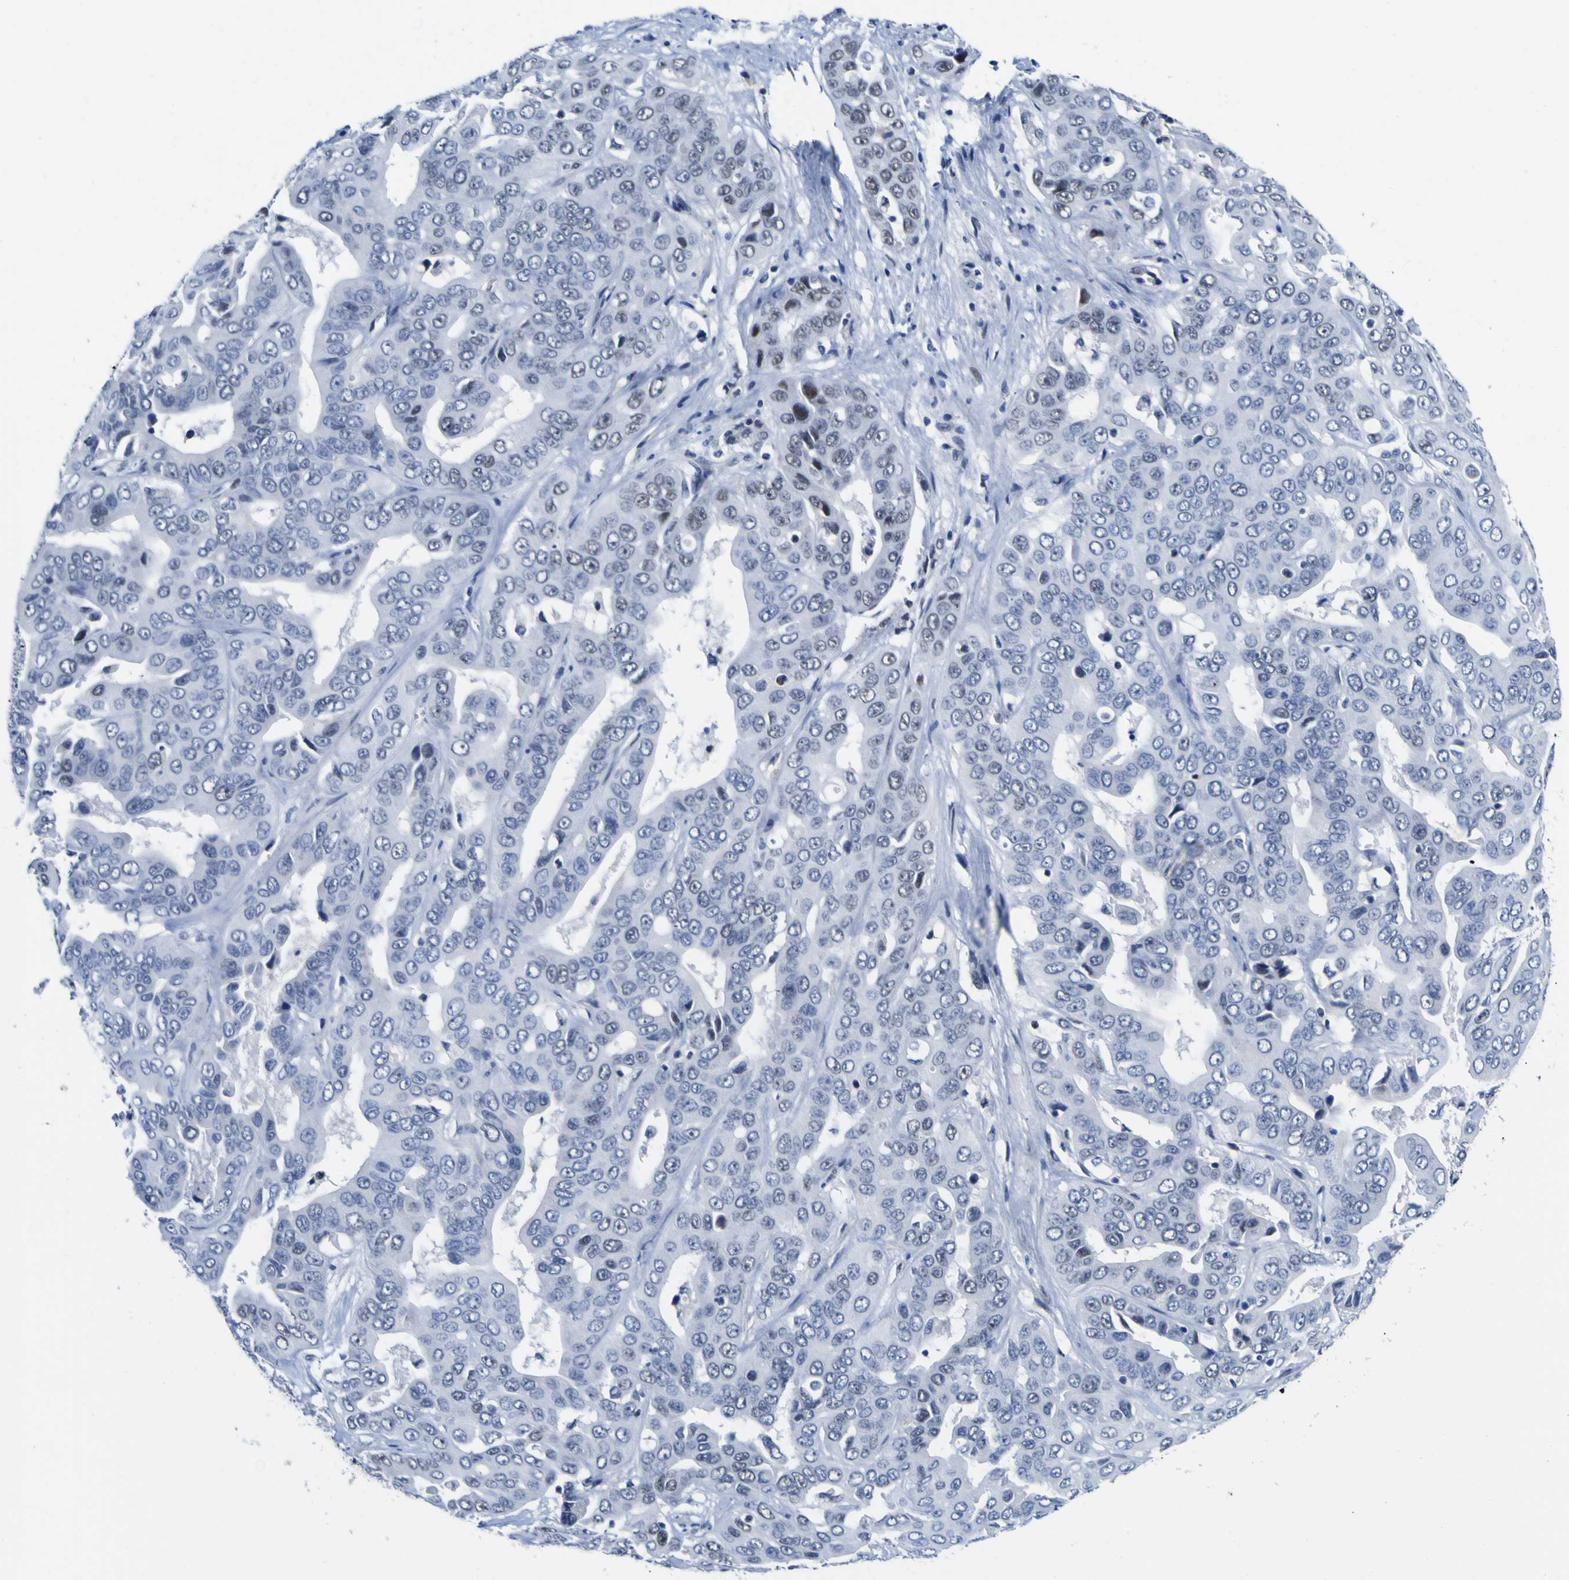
{"staining": {"intensity": "weak", "quantity": "<25%", "location": "nuclear"}, "tissue": "liver cancer", "cell_type": "Tumor cells", "image_type": "cancer", "snomed": [{"axis": "morphology", "description": "Cholangiocarcinoma"}, {"axis": "topography", "description": "Liver"}], "caption": "High magnification brightfield microscopy of liver cancer (cholangiocarcinoma) stained with DAB (3,3'-diaminobenzidine) (brown) and counterstained with hematoxylin (blue): tumor cells show no significant staining.", "gene": "MBD3", "patient": {"sex": "female", "age": 52}}